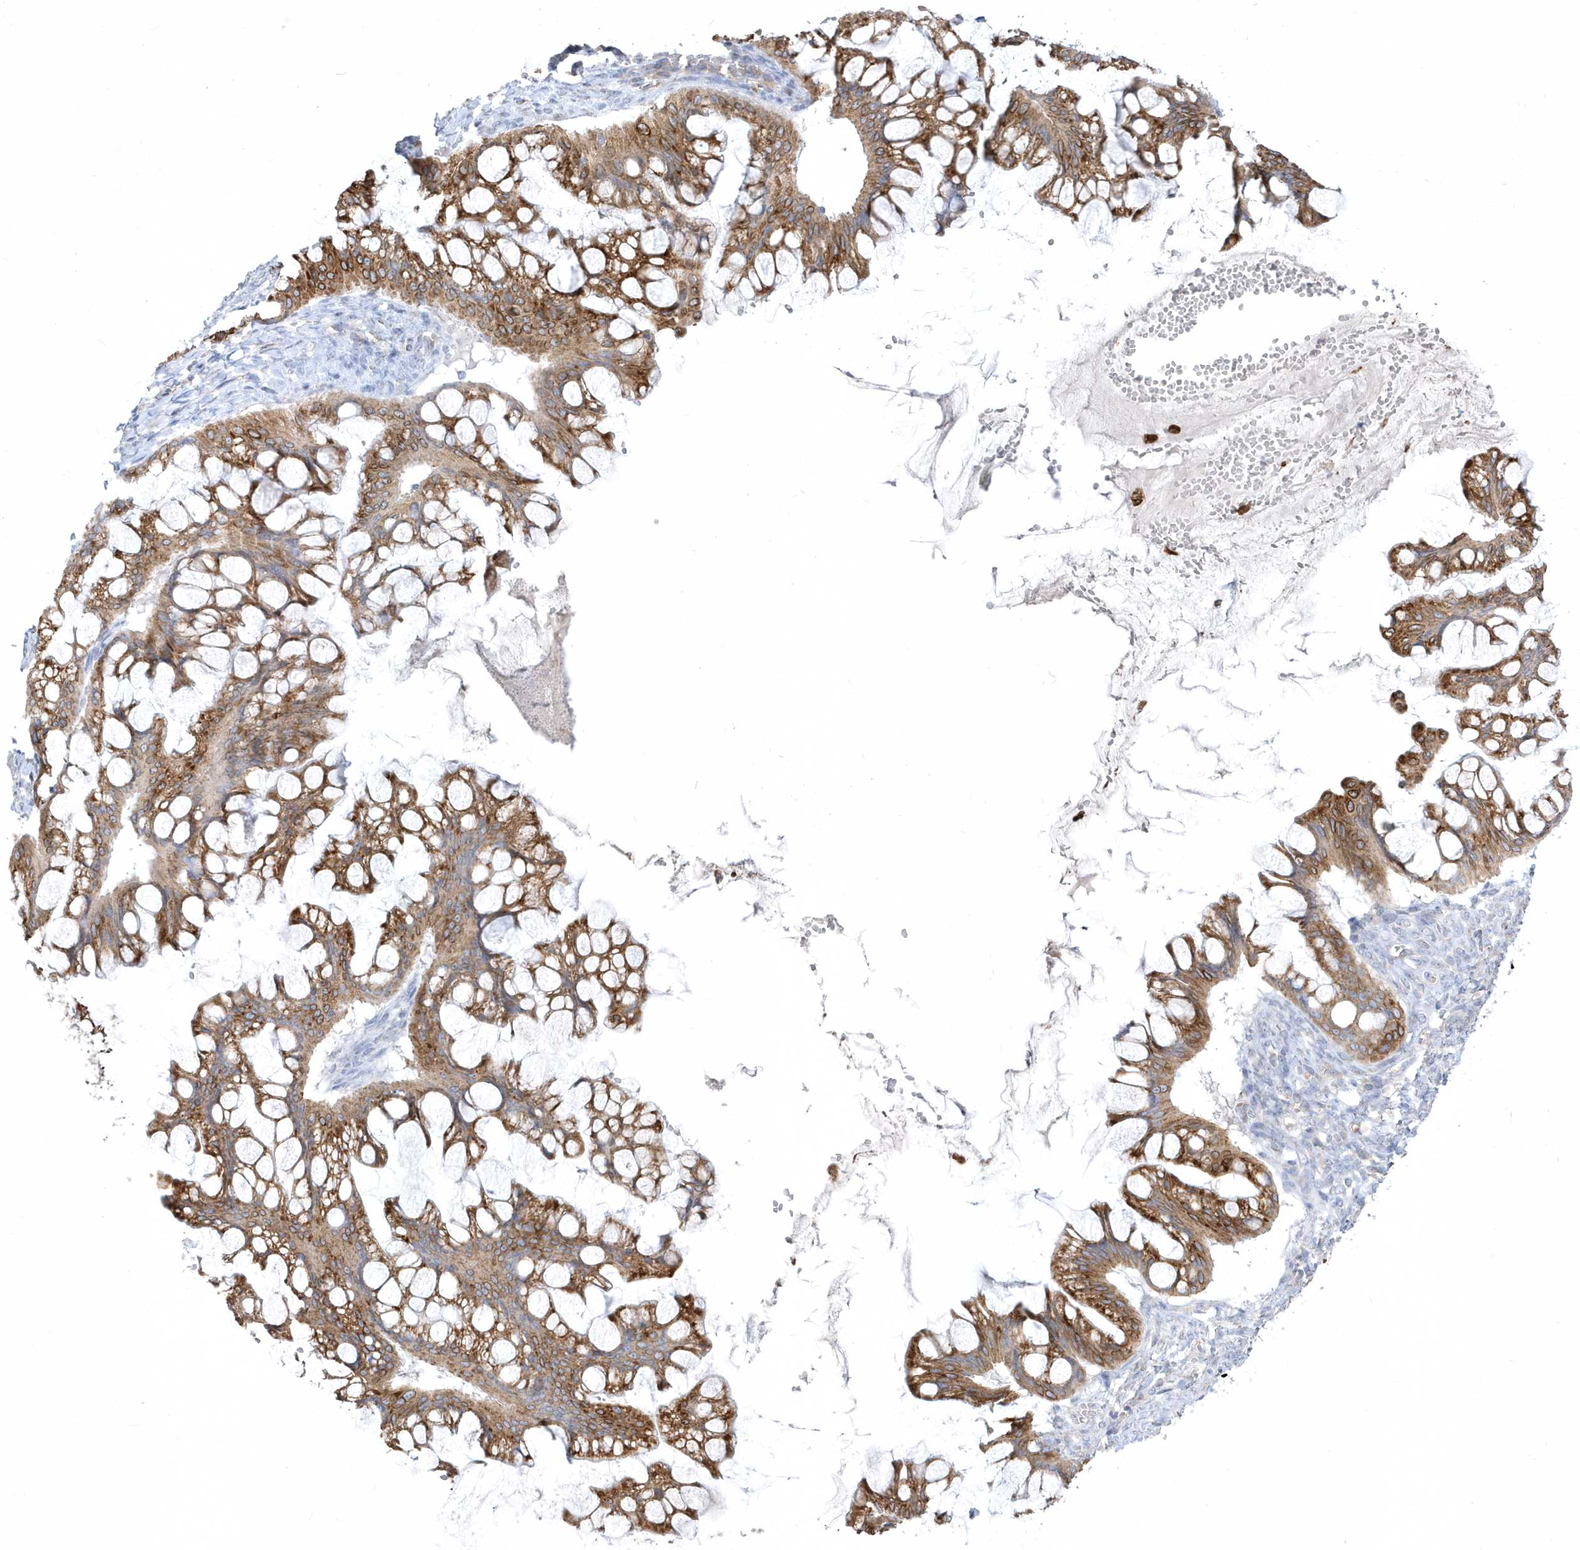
{"staining": {"intensity": "moderate", "quantity": ">75%", "location": "cytoplasmic/membranous"}, "tissue": "ovarian cancer", "cell_type": "Tumor cells", "image_type": "cancer", "snomed": [{"axis": "morphology", "description": "Cystadenocarcinoma, mucinous, NOS"}, {"axis": "topography", "description": "Ovary"}], "caption": "Ovarian cancer (mucinous cystadenocarcinoma) was stained to show a protein in brown. There is medium levels of moderate cytoplasmic/membranous expression in approximately >75% of tumor cells.", "gene": "DGAT1", "patient": {"sex": "female", "age": 73}}